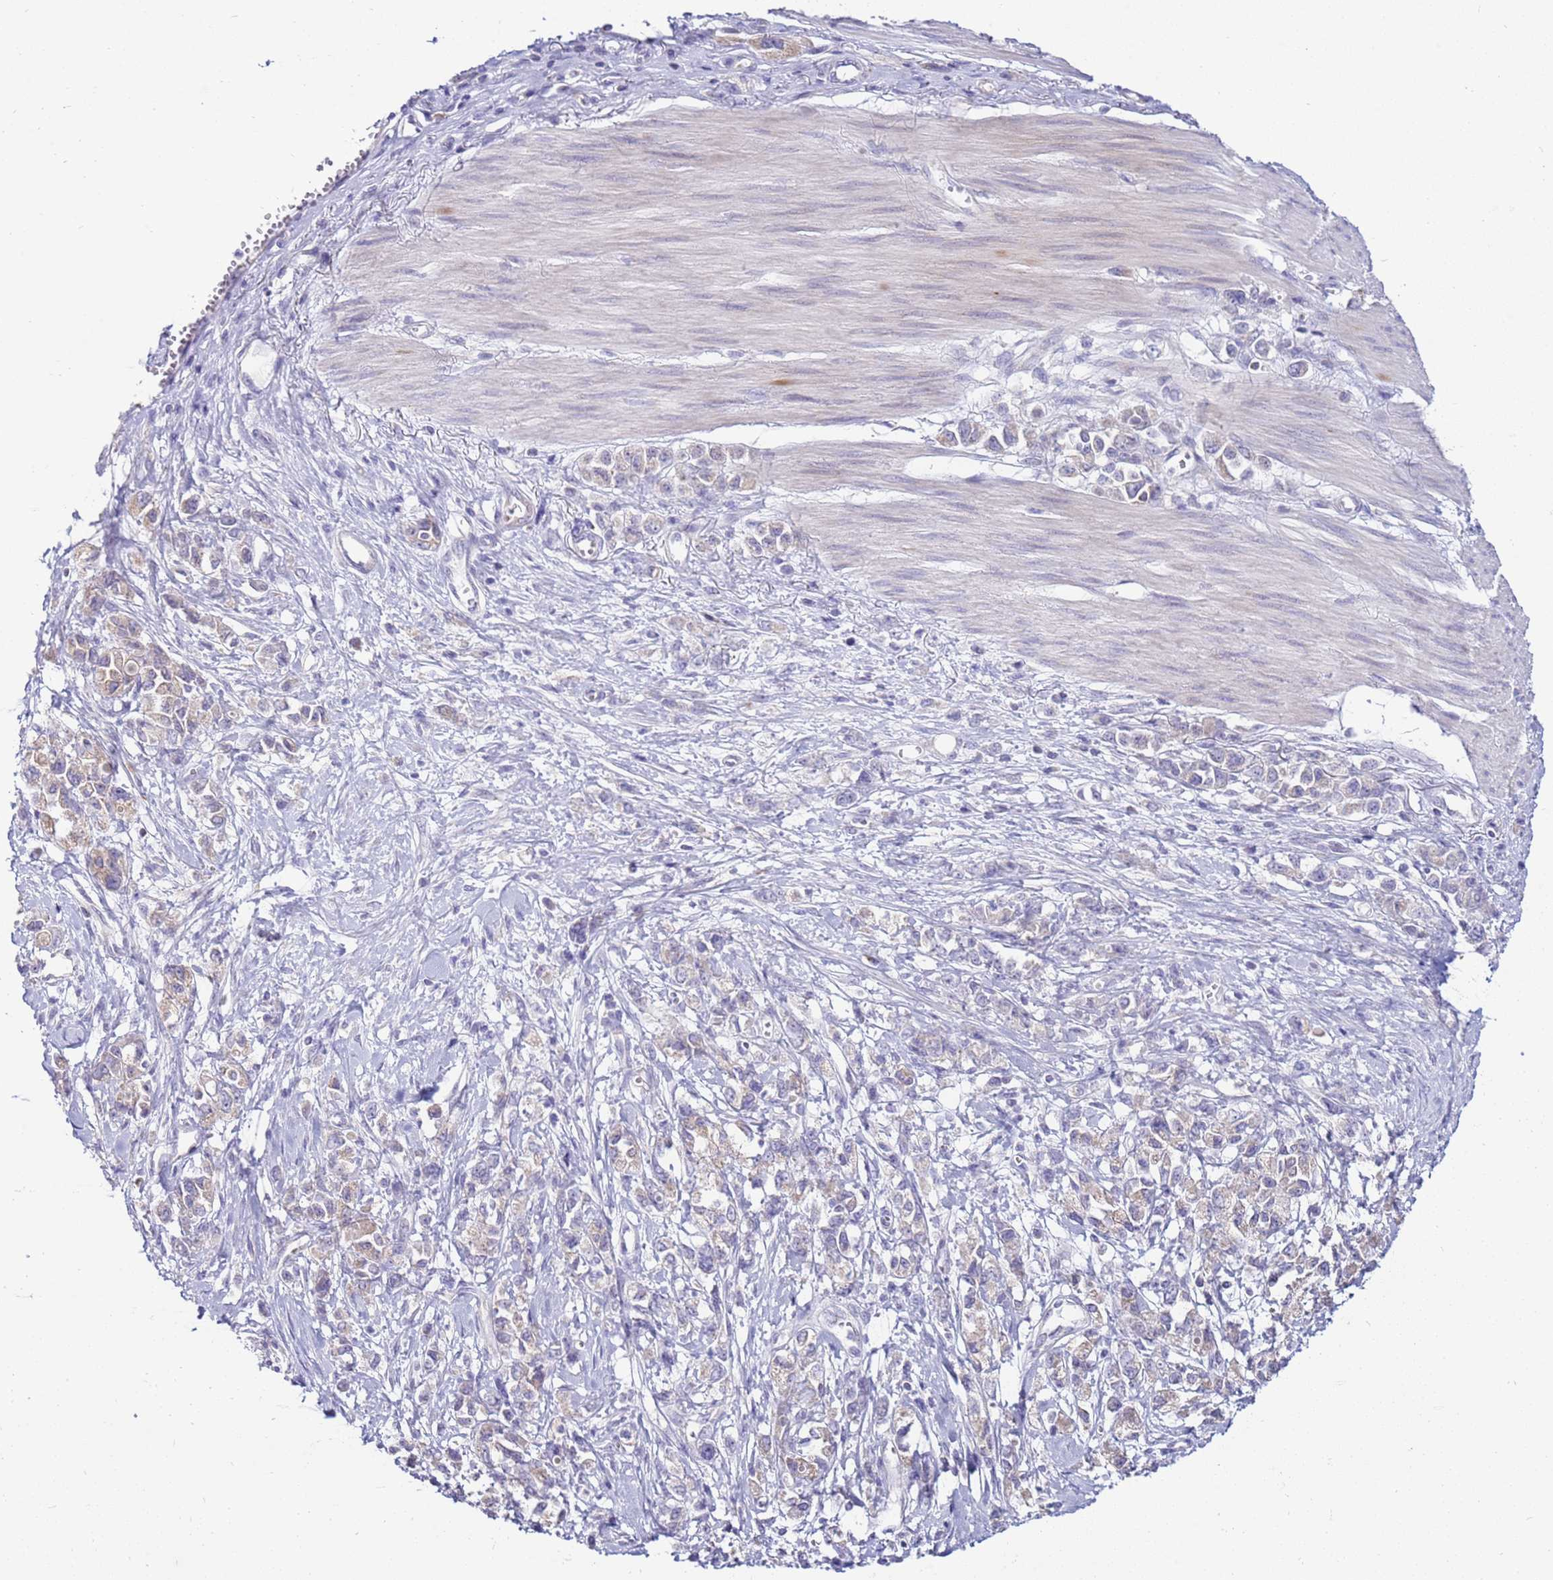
{"staining": {"intensity": "weak", "quantity": "<25%", "location": "cytoplasmic/membranous"}, "tissue": "stomach cancer", "cell_type": "Tumor cells", "image_type": "cancer", "snomed": [{"axis": "morphology", "description": "Adenocarcinoma, NOS"}, {"axis": "topography", "description": "Stomach"}], "caption": "IHC micrograph of neoplastic tissue: human adenocarcinoma (stomach) stained with DAB (3,3'-diaminobenzidine) exhibits no significant protein positivity in tumor cells.", "gene": "IGF1R", "patient": {"sex": "female", "age": 76}}